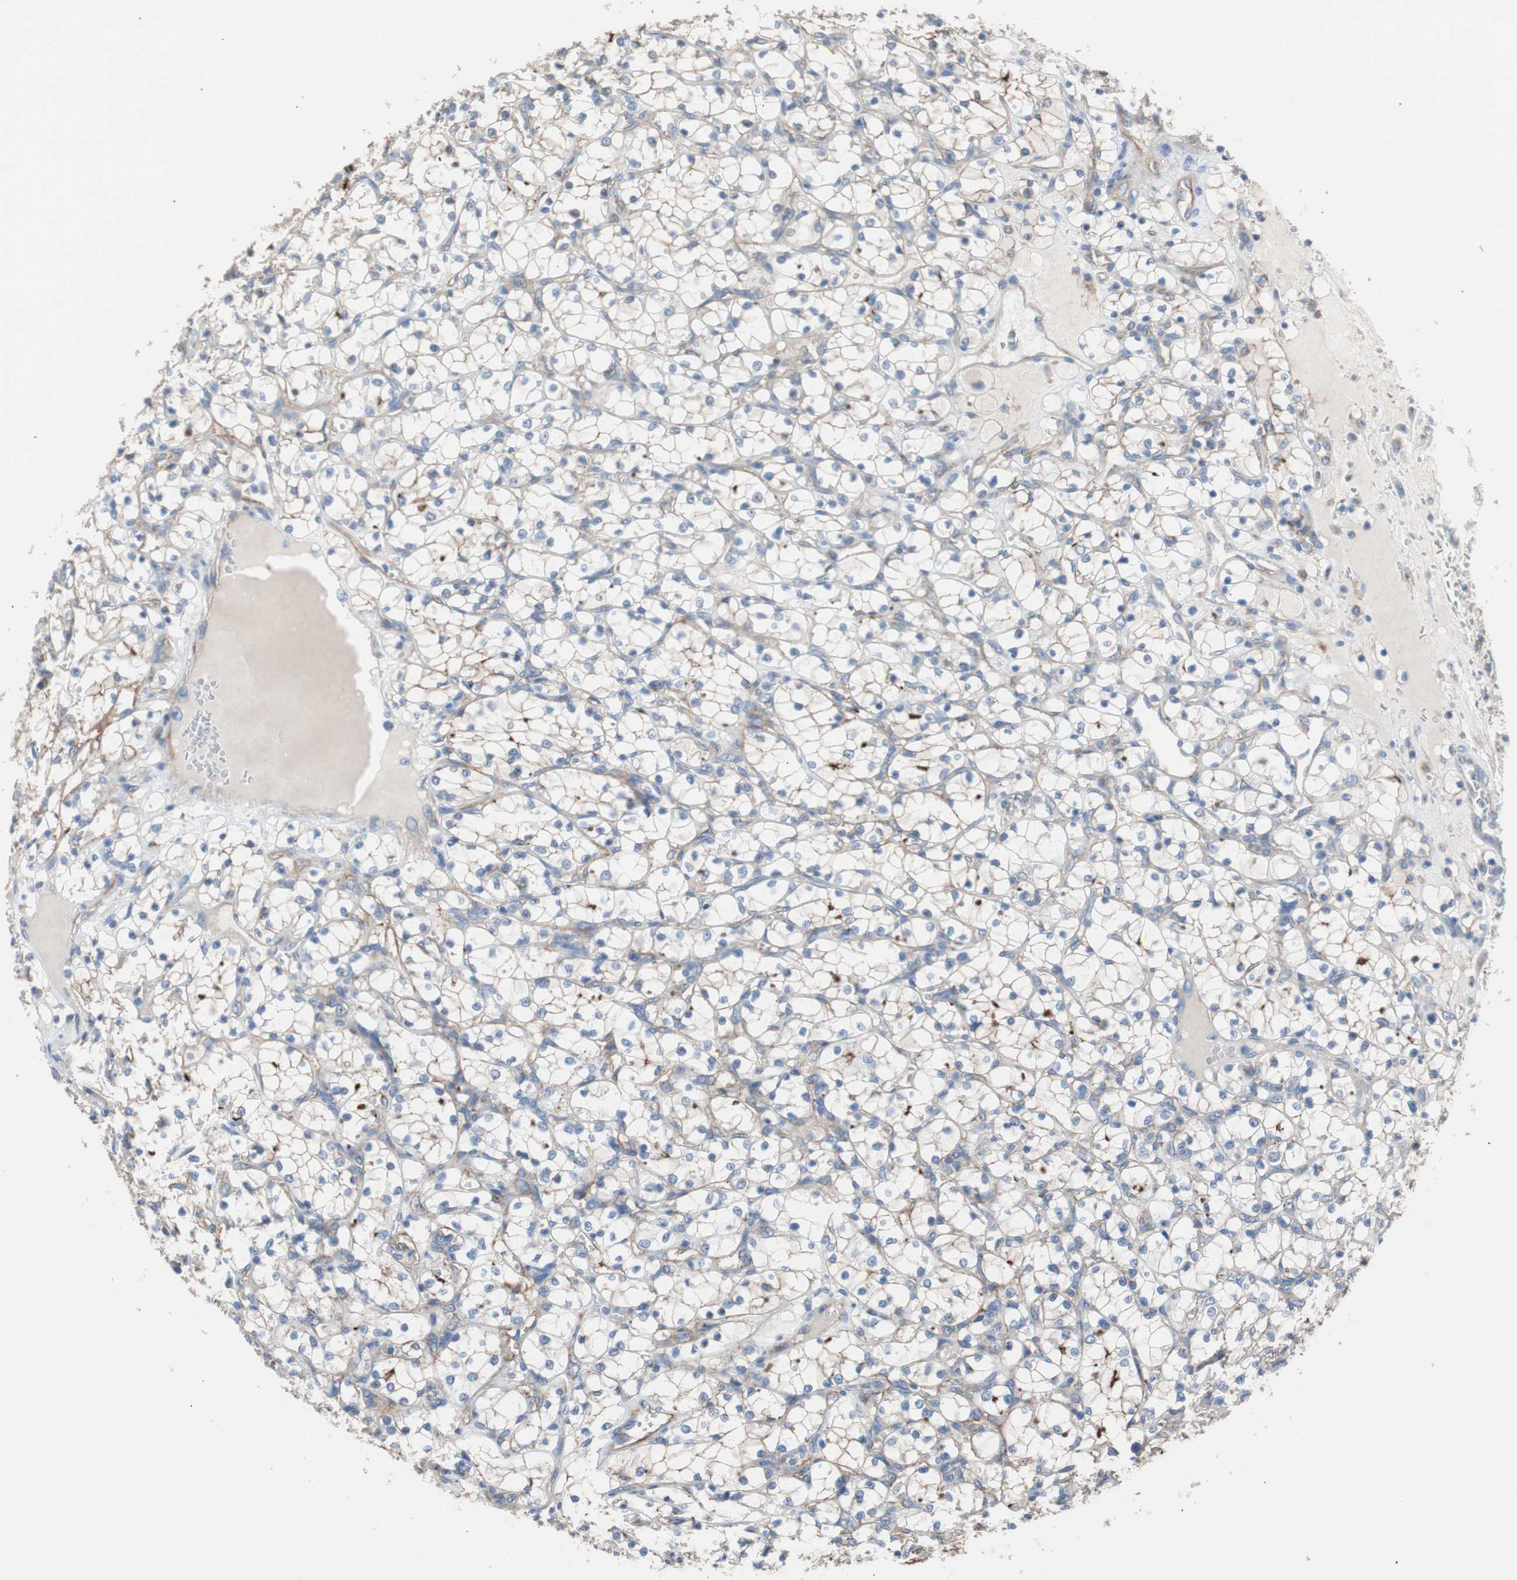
{"staining": {"intensity": "moderate", "quantity": "<25%", "location": "cytoplasmic/membranous"}, "tissue": "renal cancer", "cell_type": "Tumor cells", "image_type": "cancer", "snomed": [{"axis": "morphology", "description": "Adenocarcinoma, NOS"}, {"axis": "topography", "description": "Kidney"}], "caption": "Brown immunohistochemical staining in human renal cancer (adenocarcinoma) displays moderate cytoplasmic/membranous staining in approximately <25% of tumor cells. The protein of interest is shown in brown color, while the nuclei are stained blue.", "gene": "CD81", "patient": {"sex": "female", "age": 69}}